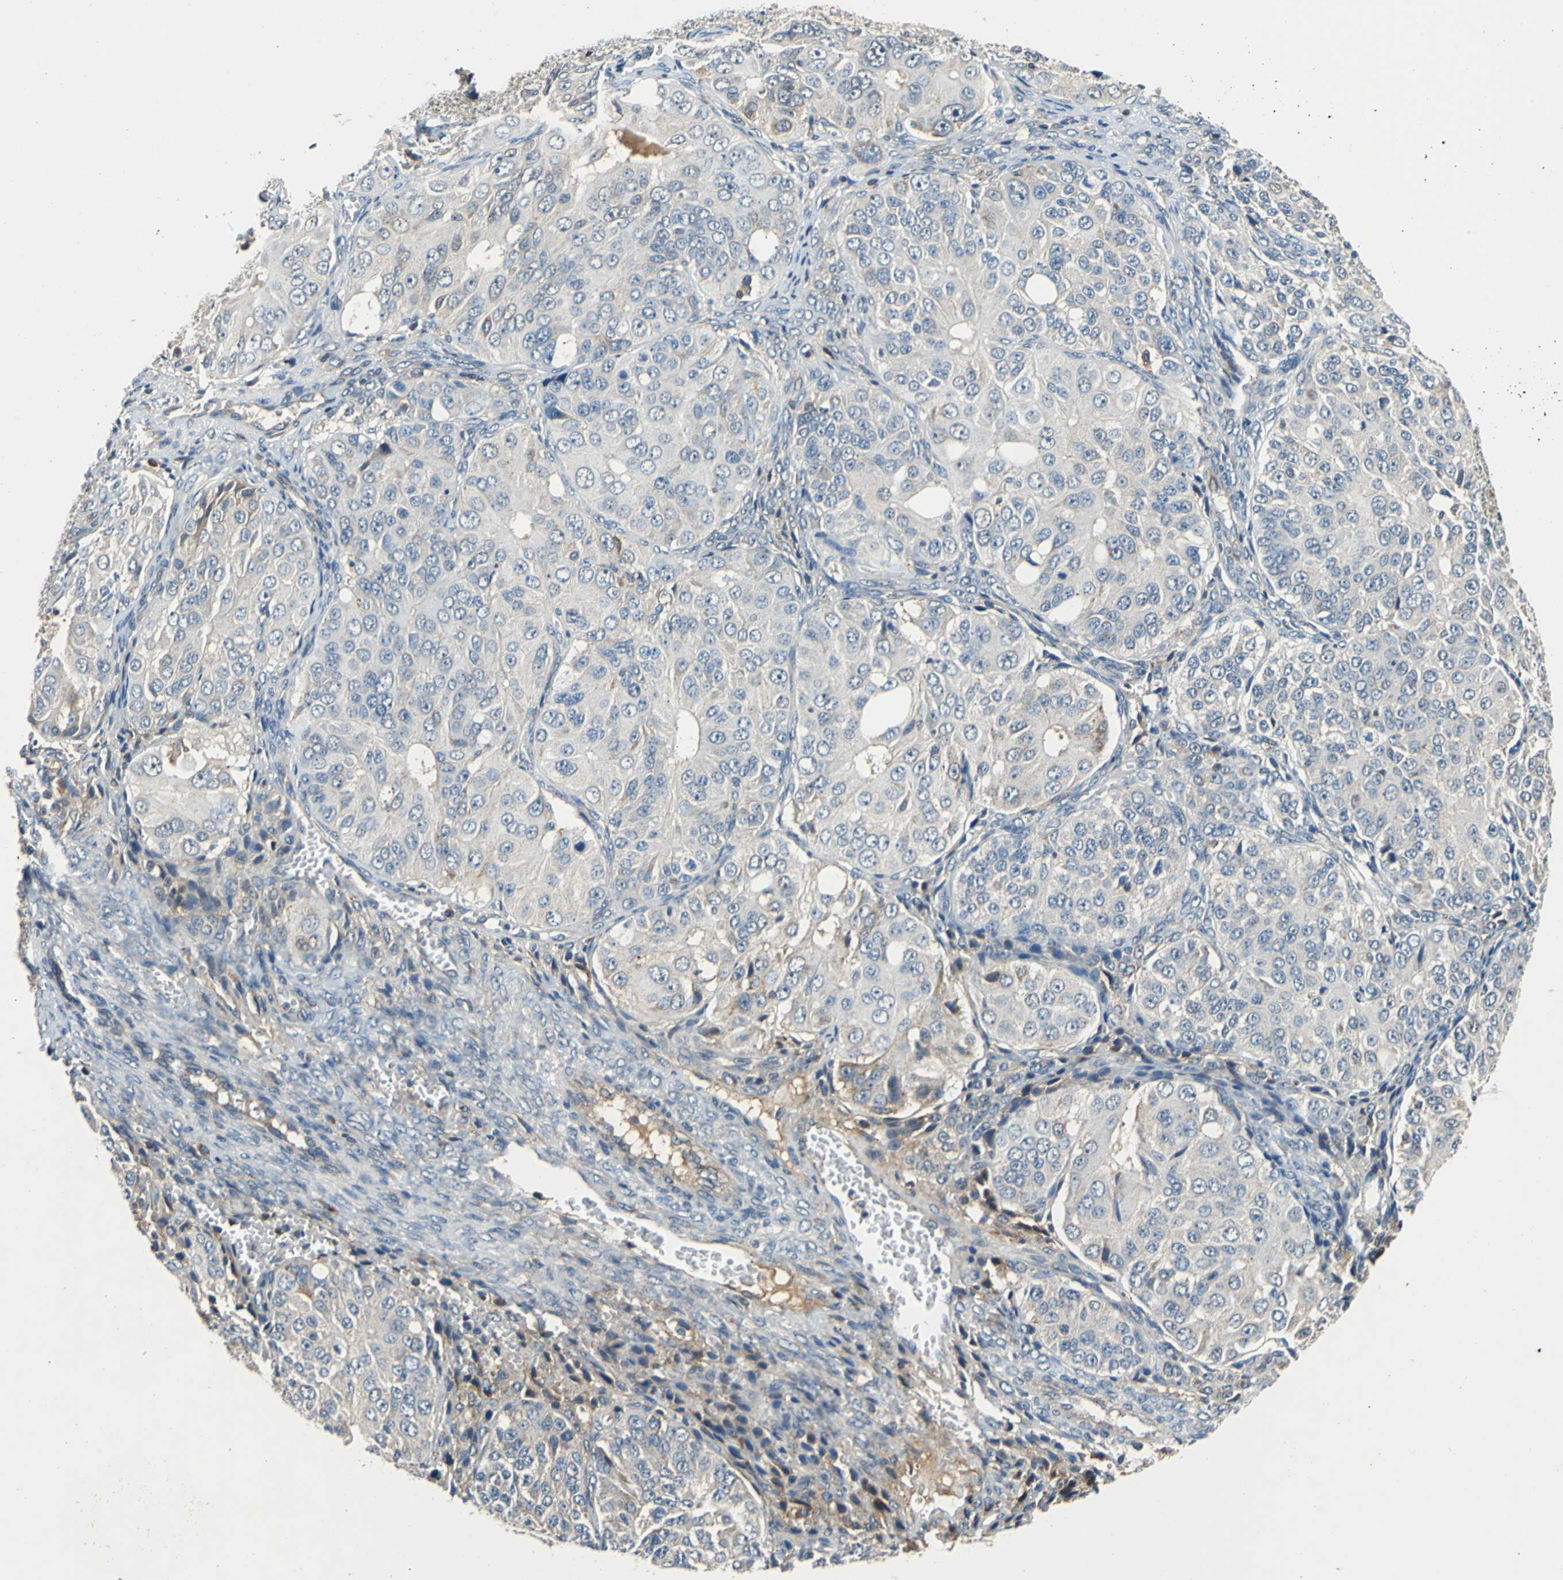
{"staining": {"intensity": "weak", "quantity": "<25%", "location": "cytoplasmic/membranous"}, "tissue": "ovarian cancer", "cell_type": "Tumor cells", "image_type": "cancer", "snomed": [{"axis": "morphology", "description": "Carcinoma, endometroid"}, {"axis": "topography", "description": "Ovary"}], "caption": "Ovarian cancer was stained to show a protein in brown. There is no significant staining in tumor cells.", "gene": "SLC19A2", "patient": {"sex": "female", "age": 51}}